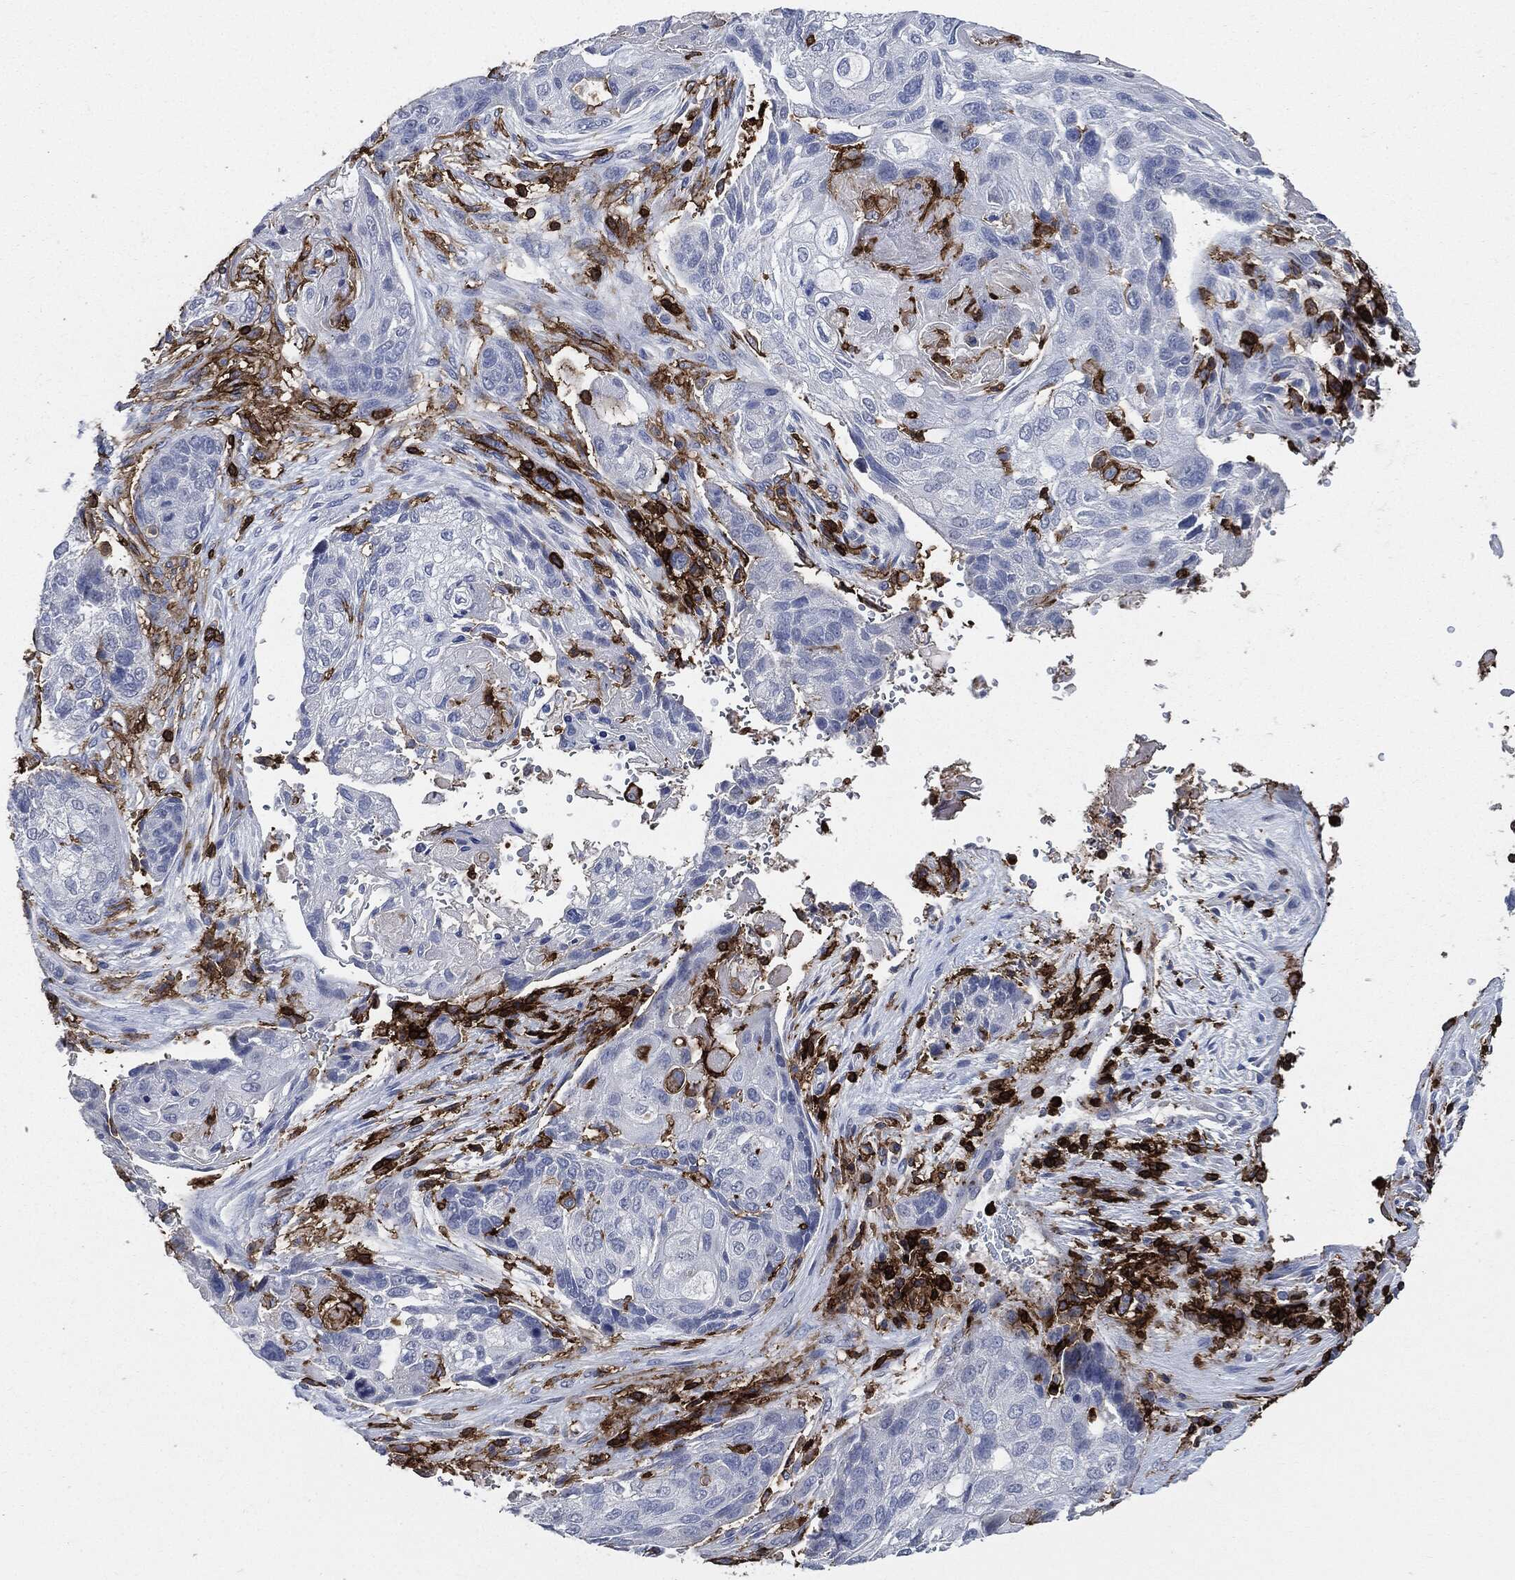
{"staining": {"intensity": "negative", "quantity": "none", "location": "none"}, "tissue": "lung cancer", "cell_type": "Tumor cells", "image_type": "cancer", "snomed": [{"axis": "morphology", "description": "Normal tissue, NOS"}, {"axis": "morphology", "description": "Squamous cell carcinoma, NOS"}, {"axis": "topography", "description": "Bronchus"}, {"axis": "topography", "description": "Lung"}], "caption": "Immunohistochemistry micrograph of neoplastic tissue: human lung cancer stained with DAB exhibits no significant protein positivity in tumor cells.", "gene": "PTPRC", "patient": {"sex": "male", "age": 69}}